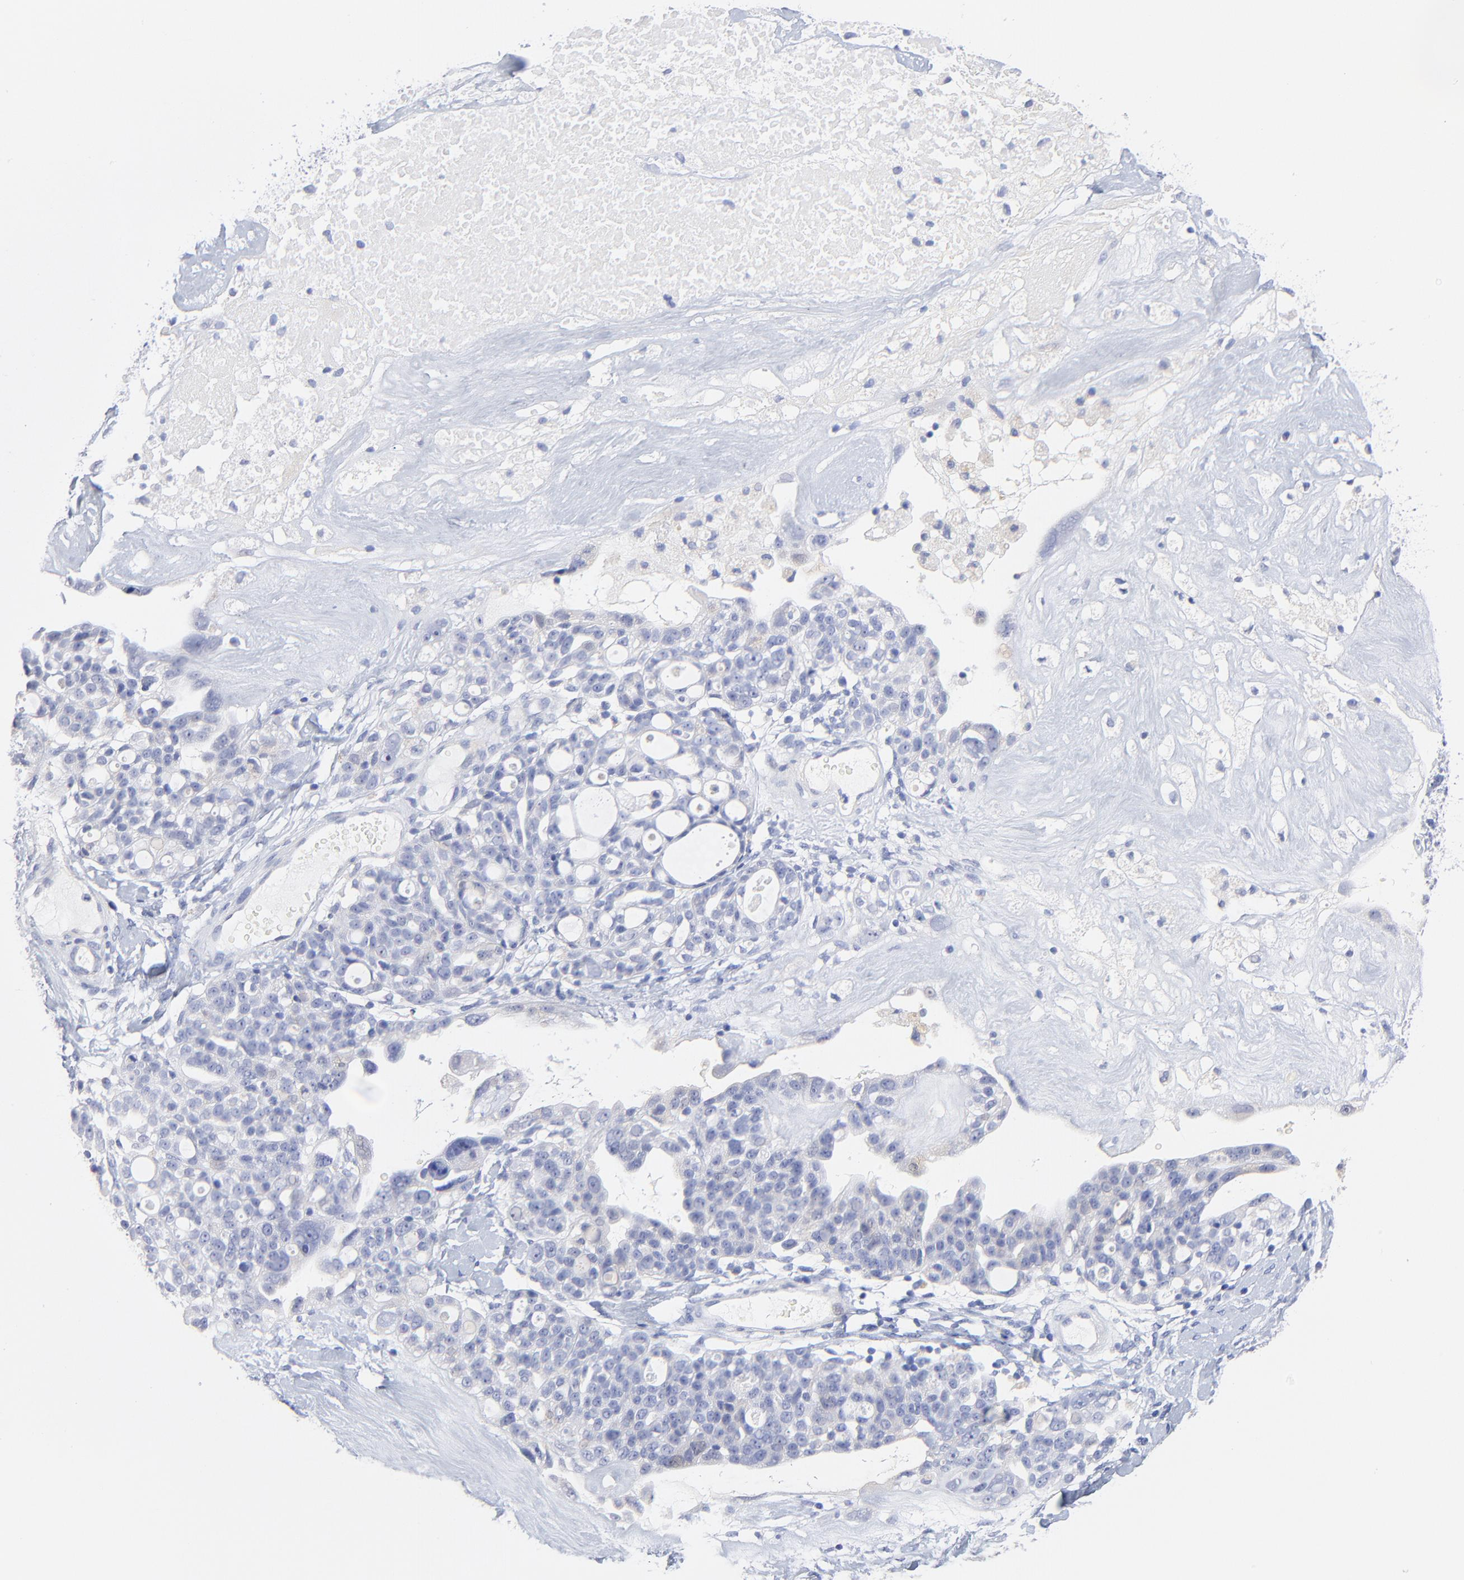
{"staining": {"intensity": "negative", "quantity": "none", "location": "none"}, "tissue": "ovarian cancer", "cell_type": "Tumor cells", "image_type": "cancer", "snomed": [{"axis": "morphology", "description": "Cystadenocarcinoma, serous, NOS"}, {"axis": "topography", "description": "Ovary"}], "caption": "This image is of ovarian cancer (serous cystadenocarcinoma) stained with immunohistochemistry to label a protein in brown with the nuclei are counter-stained blue. There is no staining in tumor cells.", "gene": "SULT4A1", "patient": {"sex": "female", "age": 66}}